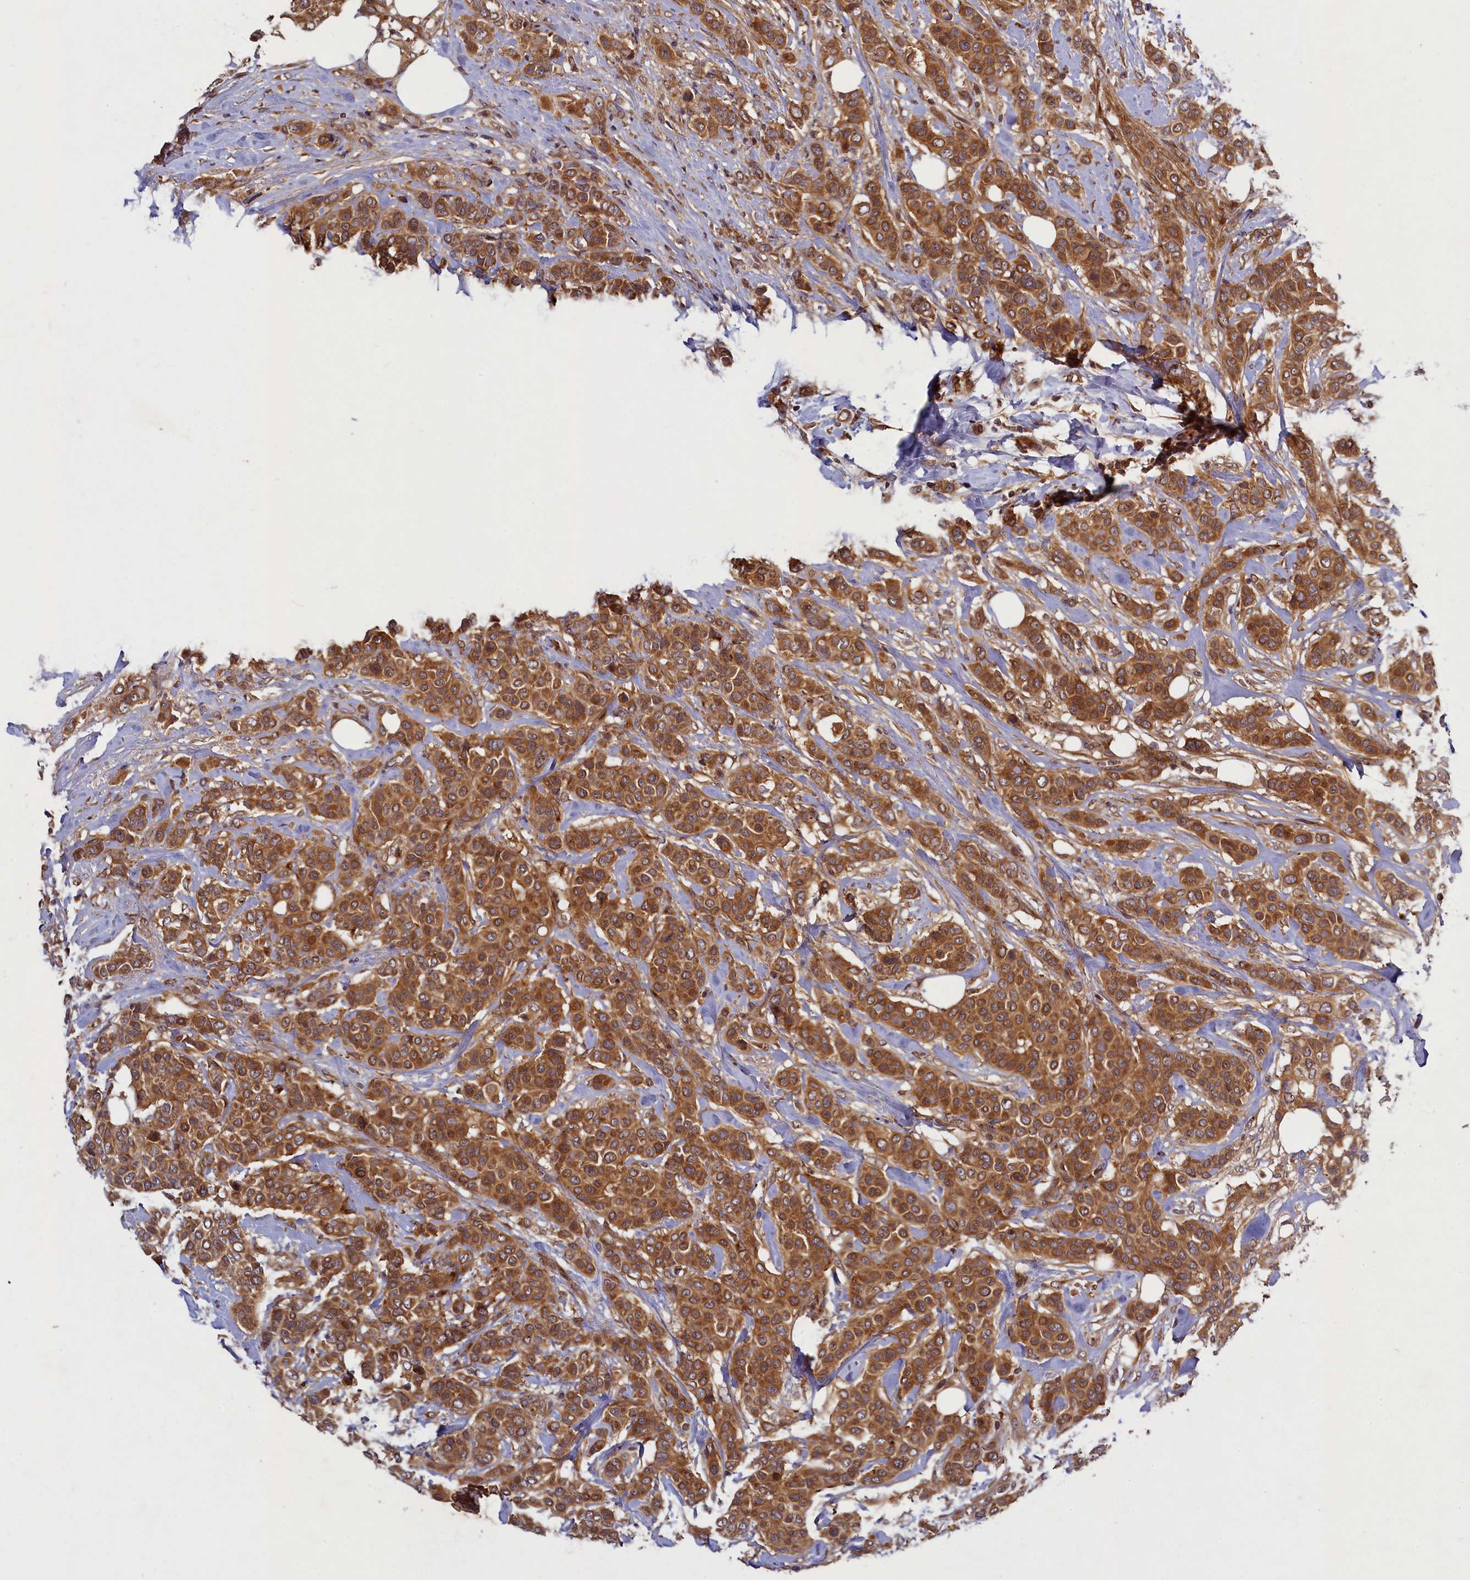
{"staining": {"intensity": "moderate", "quantity": ">75%", "location": "cytoplasmic/membranous"}, "tissue": "breast cancer", "cell_type": "Tumor cells", "image_type": "cancer", "snomed": [{"axis": "morphology", "description": "Lobular carcinoma"}, {"axis": "topography", "description": "Breast"}], "caption": "Immunohistochemical staining of human lobular carcinoma (breast) demonstrates medium levels of moderate cytoplasmic/membranous protein staining in approximately >75% of tumor cells.", "gene": "BICD1", "patient": {"sex": "female", "age": 51}}